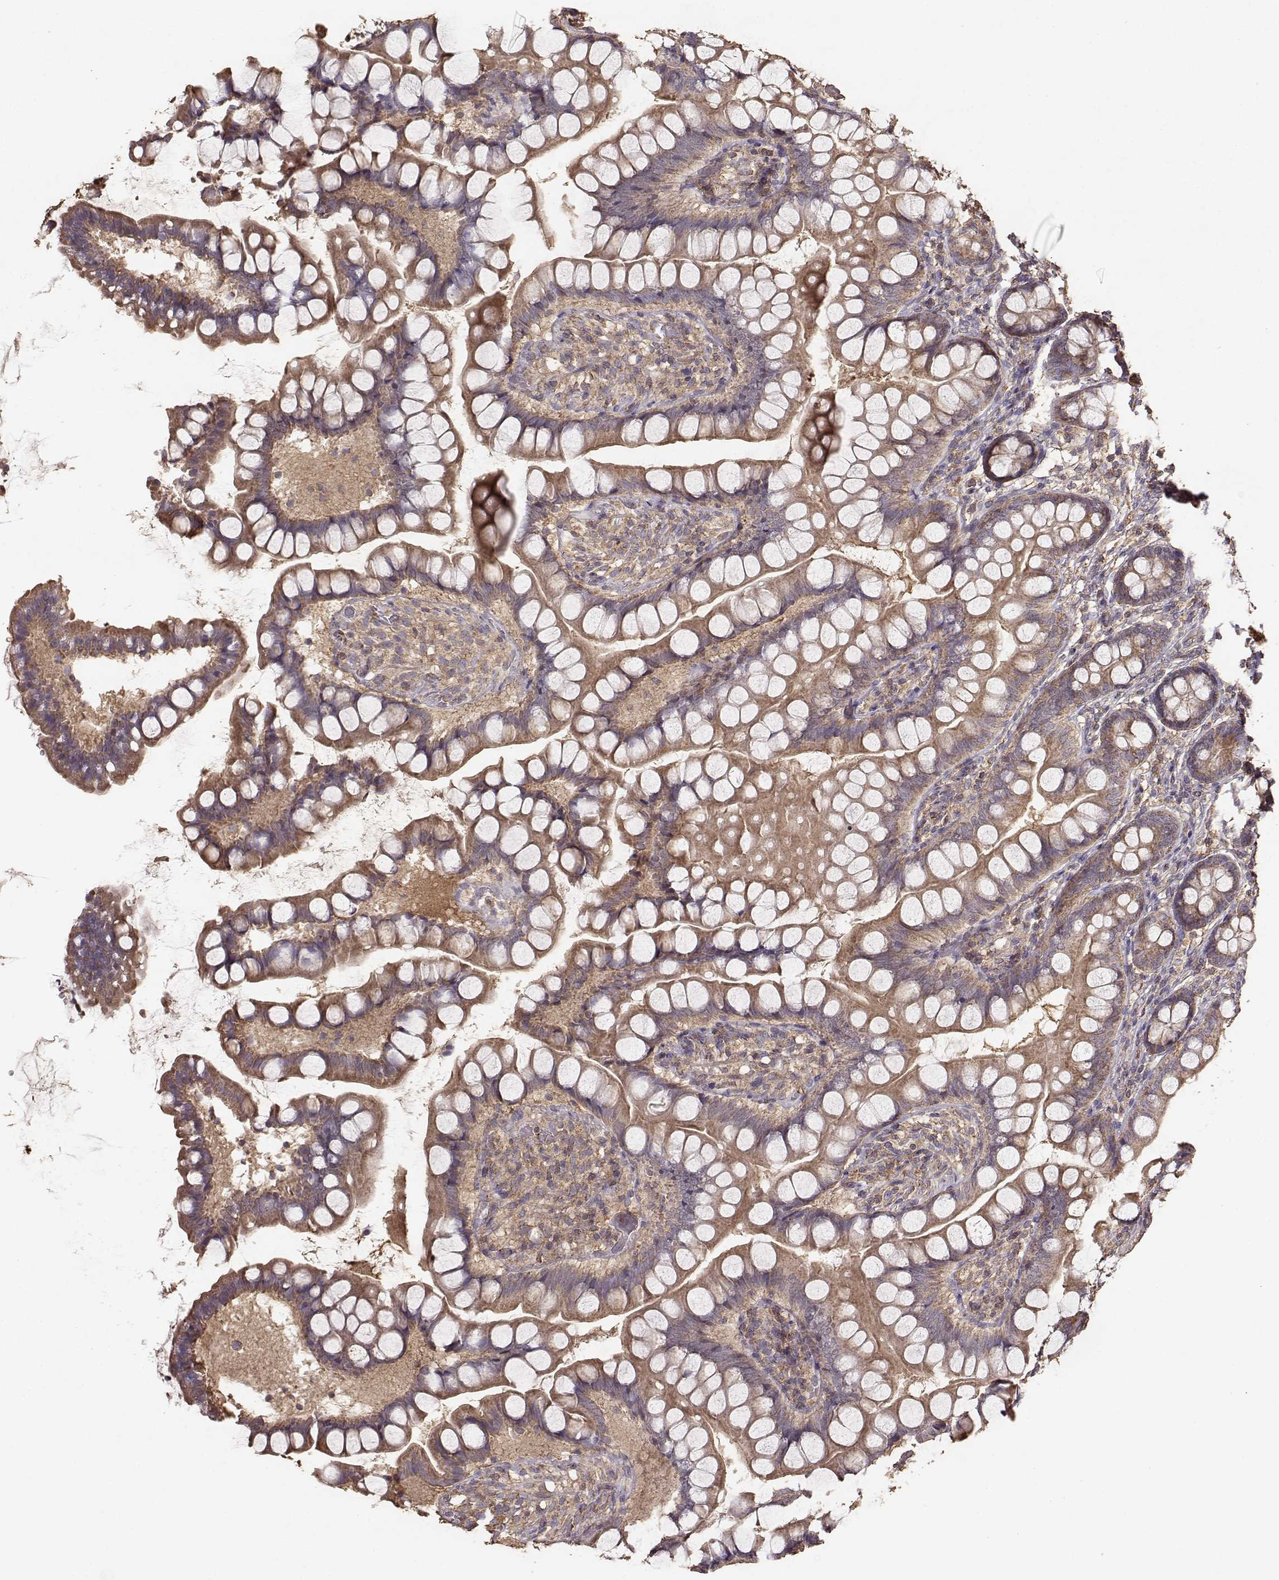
{"staining": {"intensity": "moderate", "quantity": ">75%", "location": "cytoplasmic/membranous"}, "tissue": "small intestine", "cell_type": "Glandular cells", "image_type": "normal", "snomed": [{"axis": "morphology", "description": "Normal tissue, NOS"}, {"axis": "topography", "description": "Small intestine"}], "caption": "High-power microscopy captured an IHC image of normal small intestine, revealing moderate cytoplasmic/membranous staining in approximately >75% of glandular cells.", "gene": "TARS3", "patient": {"sex": "male", "age": 70}}